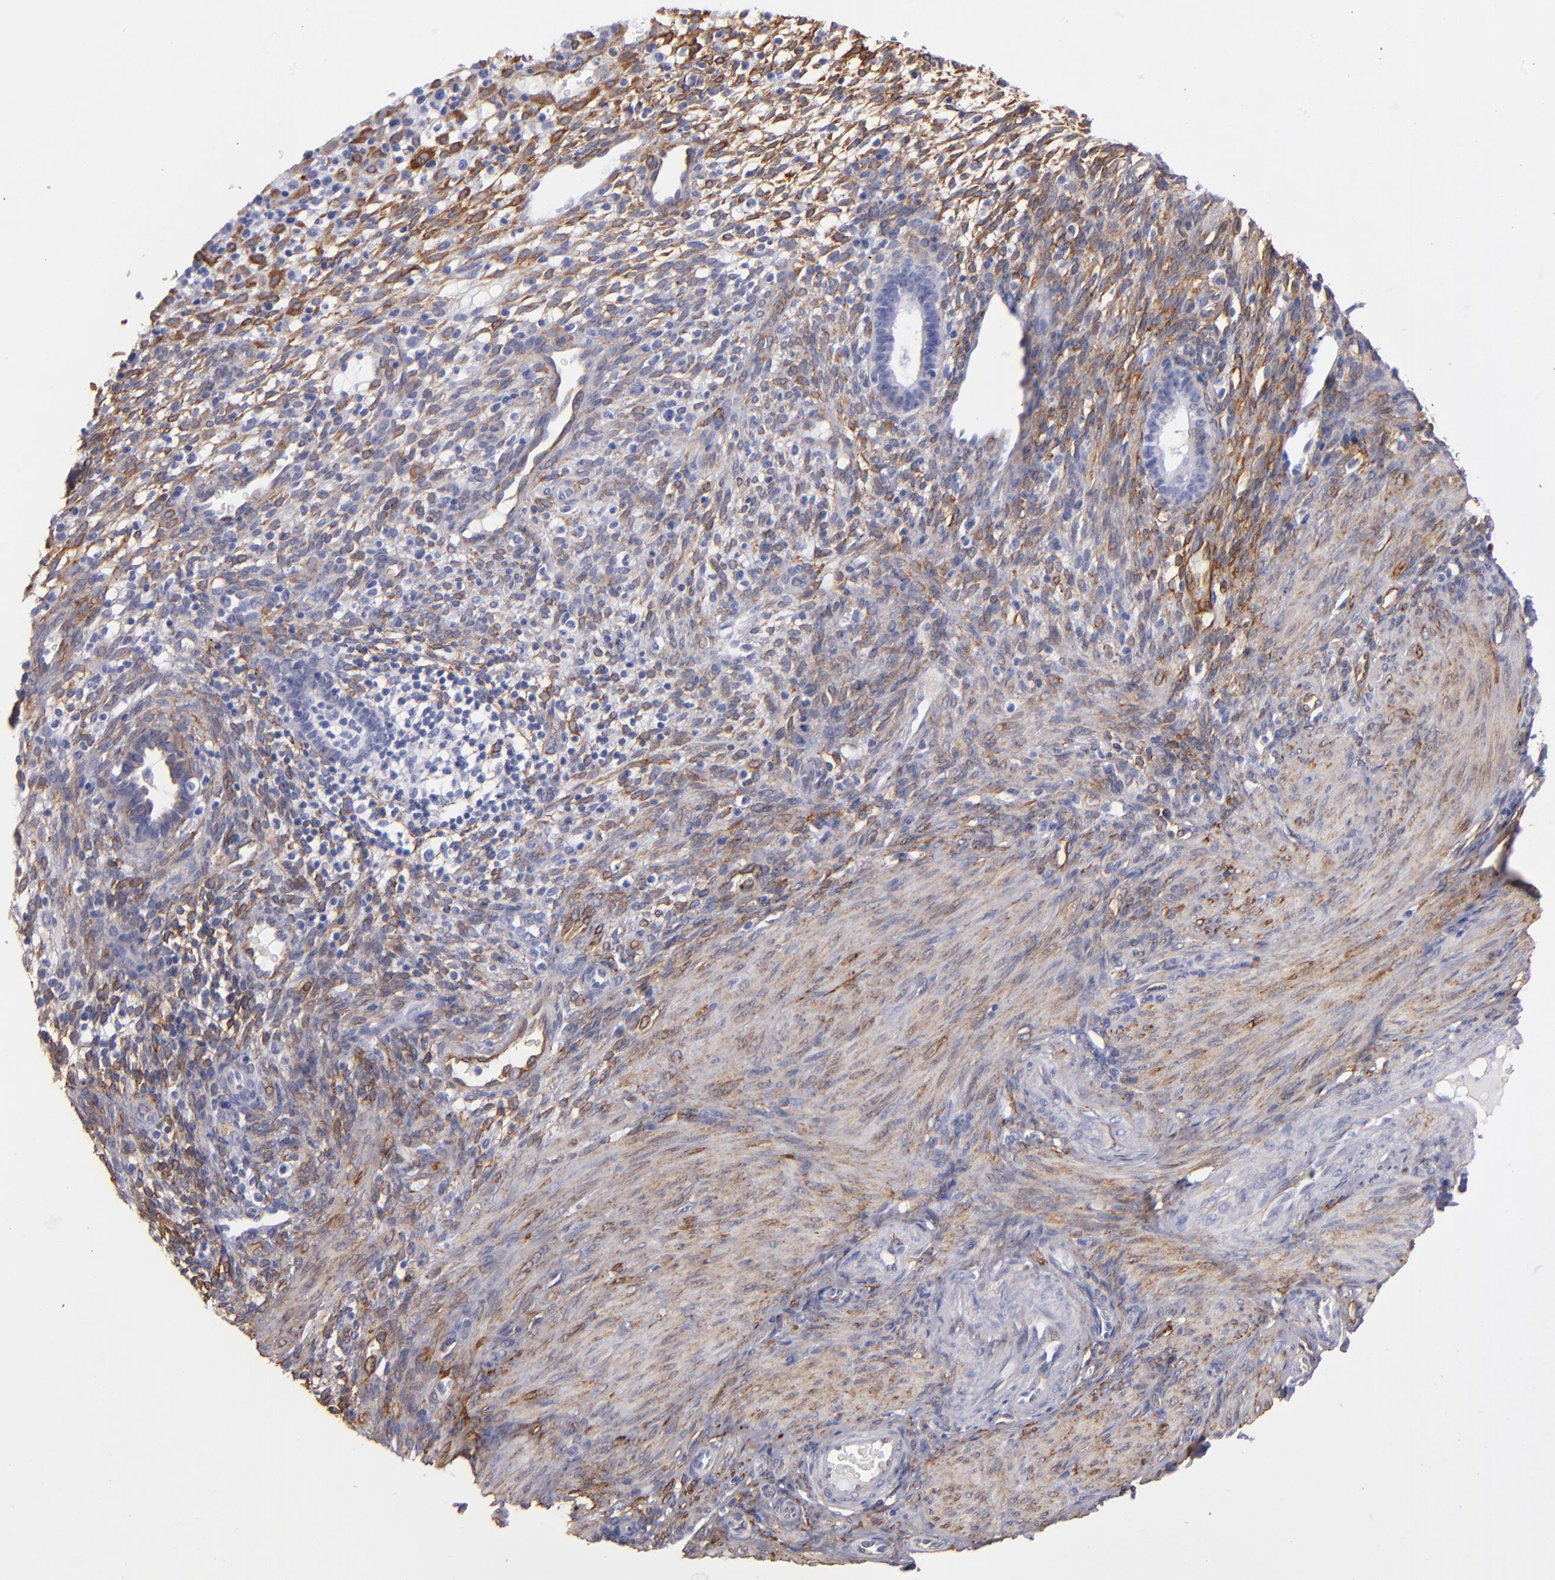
{"staining": {"intensity": "moderate", "quantity": "25%-75%", "location": "cytoplasmic/membranous"}, "tissue": "endometrium", "cell_type": "Cells in endometrial stroma", "image_type": "normal", "snomed": [{"axis": "morphology", "description": "Normal tissue, NOS"}, {"axis": "topography", "description": "Endometrium"}], "caption": "Brown immunohistochemical staining in normal human endometrium shows moderate cytoplasmic/membranous positivity in about 25%-75% of cells in endometrial stroma.", "gene": "AHNAK2", "patient": {"sex": "female", "age": 72}}